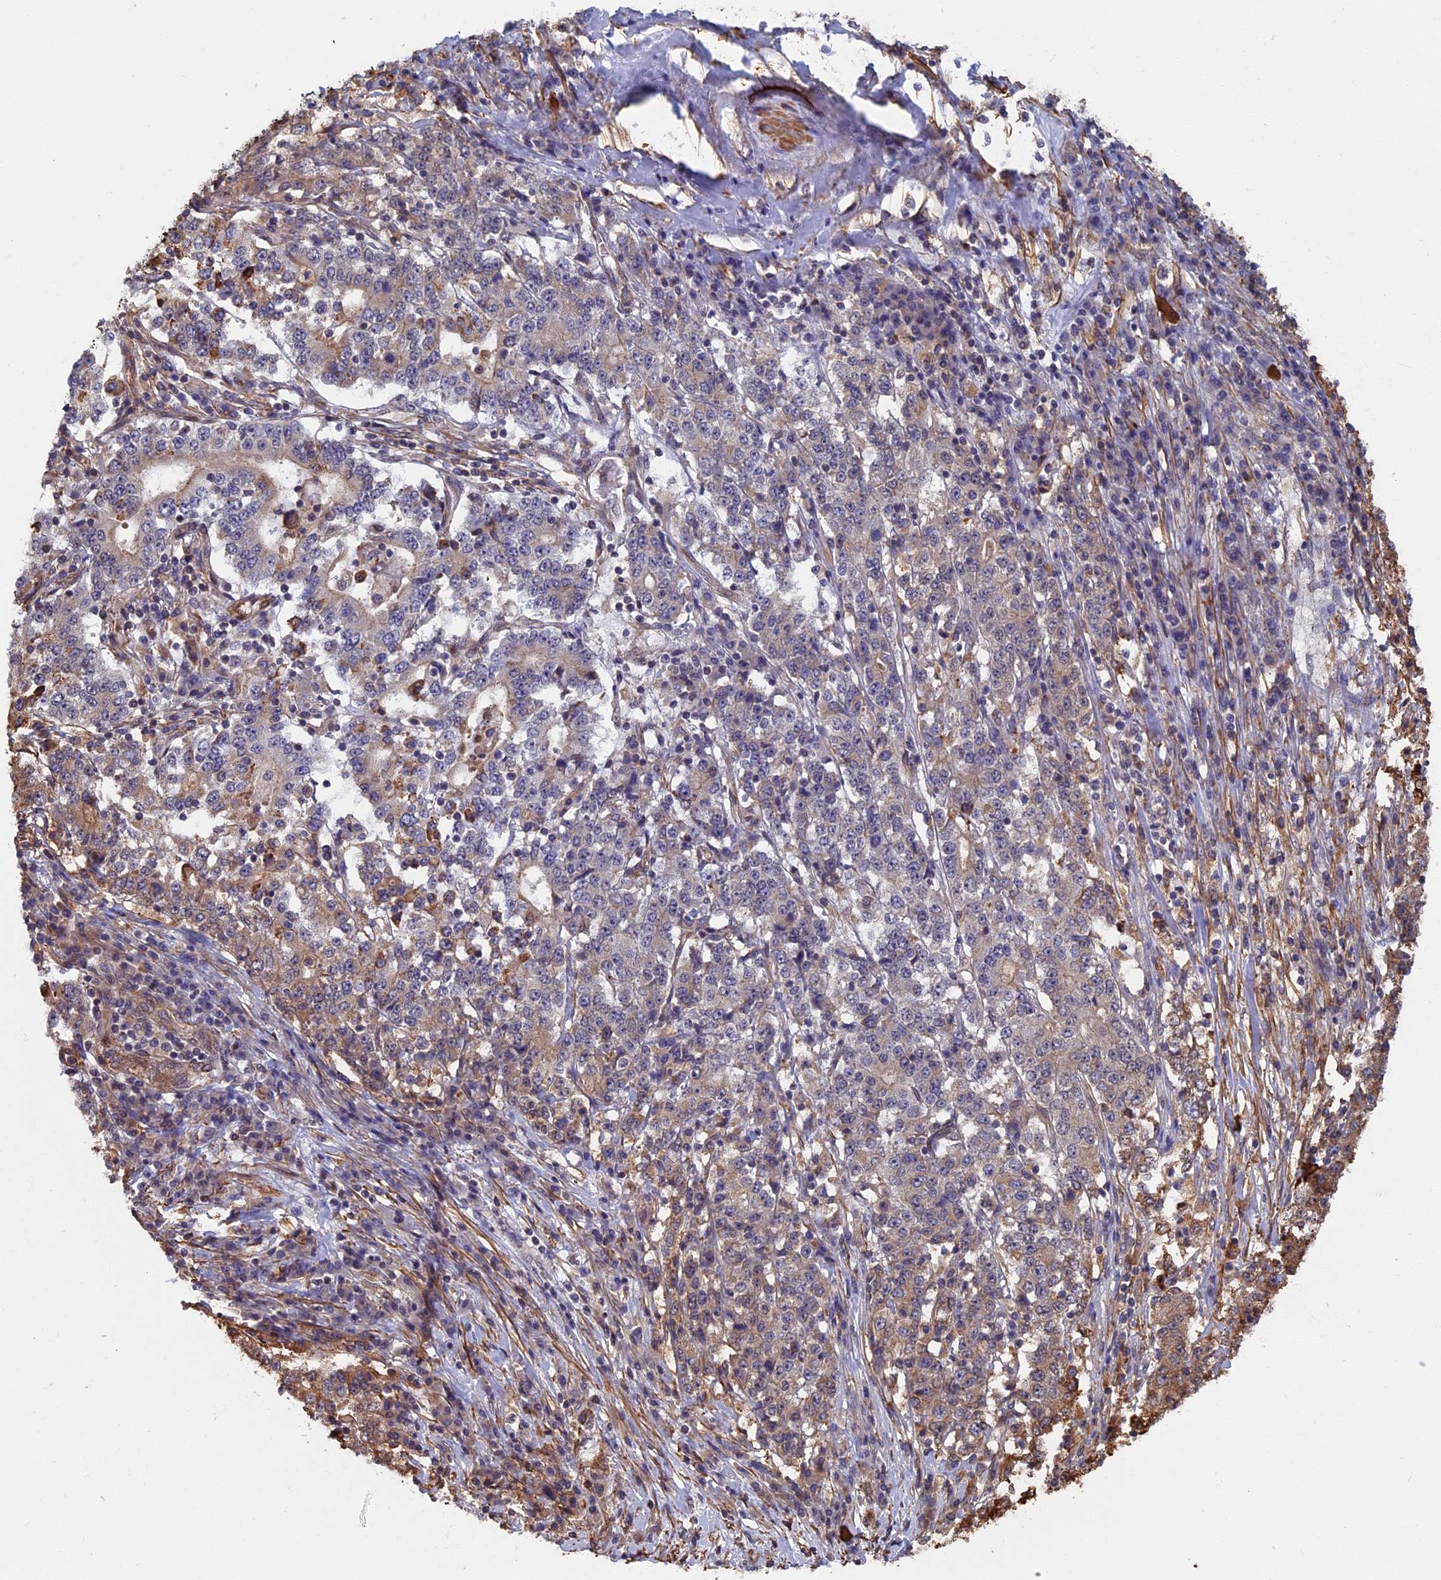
{"staining": {"intensity": "weak", "quantity": "<25%", "location": "cytoplasmic/membranous"}, "tissue": "stomach cancer", "cell_type": "Tumor cells", "image_type": "cancer", "snomed": [{"axis": "morphology", "description": "Adenocarcinoma, NOS"}, {"axis": "topography", "description": "Stomach"}], "caption": "IHC image of stomach cancer (adenocarcinoma) stained for a protein (brown), which reveals no expression in tumor cells.", "gene": "CTDP1", "patient": {"sex": "male", "age": 59}}